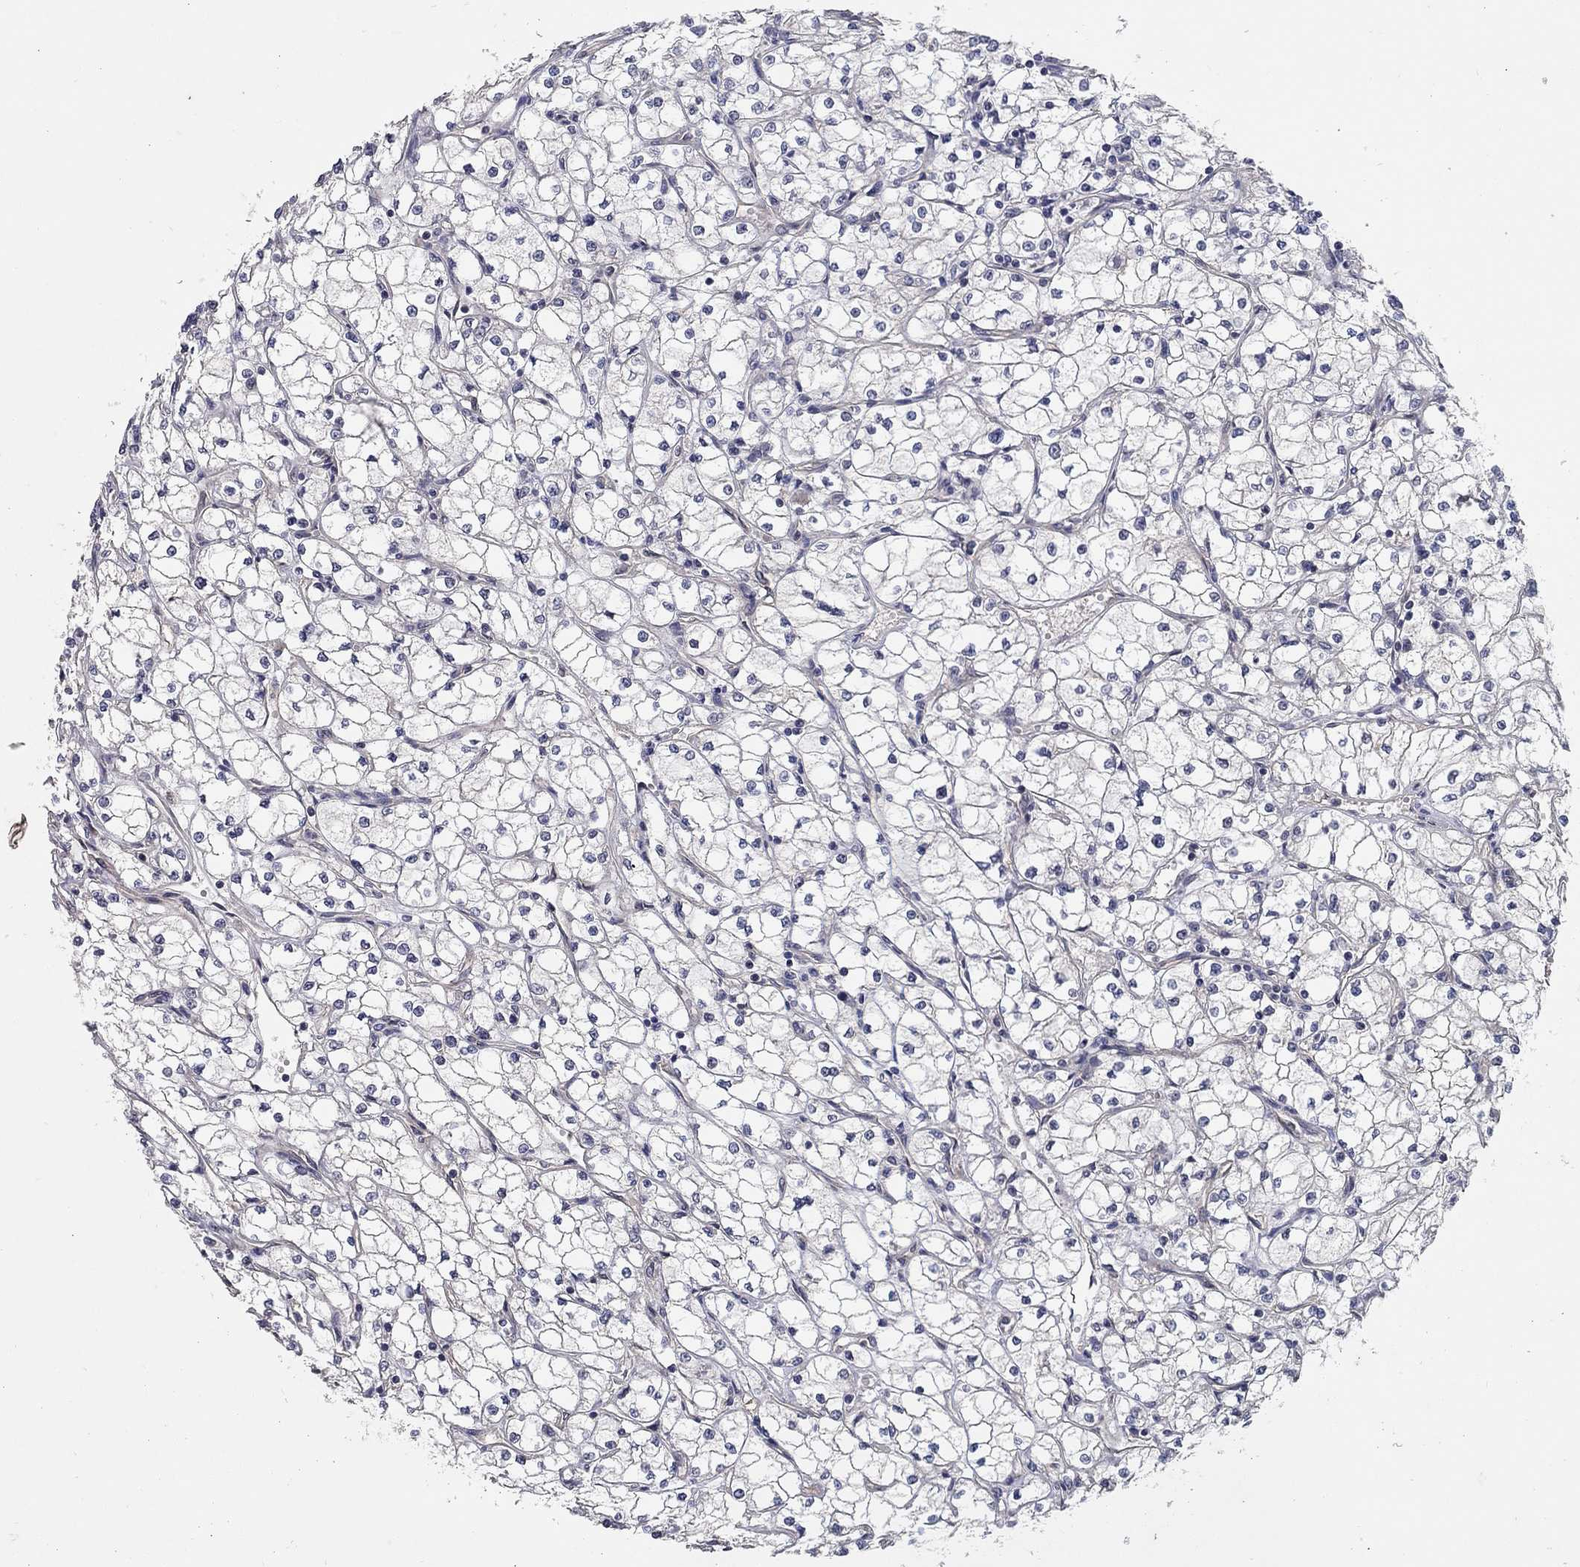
{"staining": {"intensity": "negative", "quantity": "none", "location": "none"}, "tissue": "renal cancer", "cell_type": "Tumor cells", "image_type": "cancer", "snomed": [{"axis": "morphology", "description": "Adenocarcinoma, NOS"}, {"axis": "topography", "description": "Kidney"}], "caption": "This is a image of IHC staining of adenocarcinoma (renal), which shows no staining in tumor cells.", "gene": "WASF3", "patient": {"sex": "male", "age": 67}}